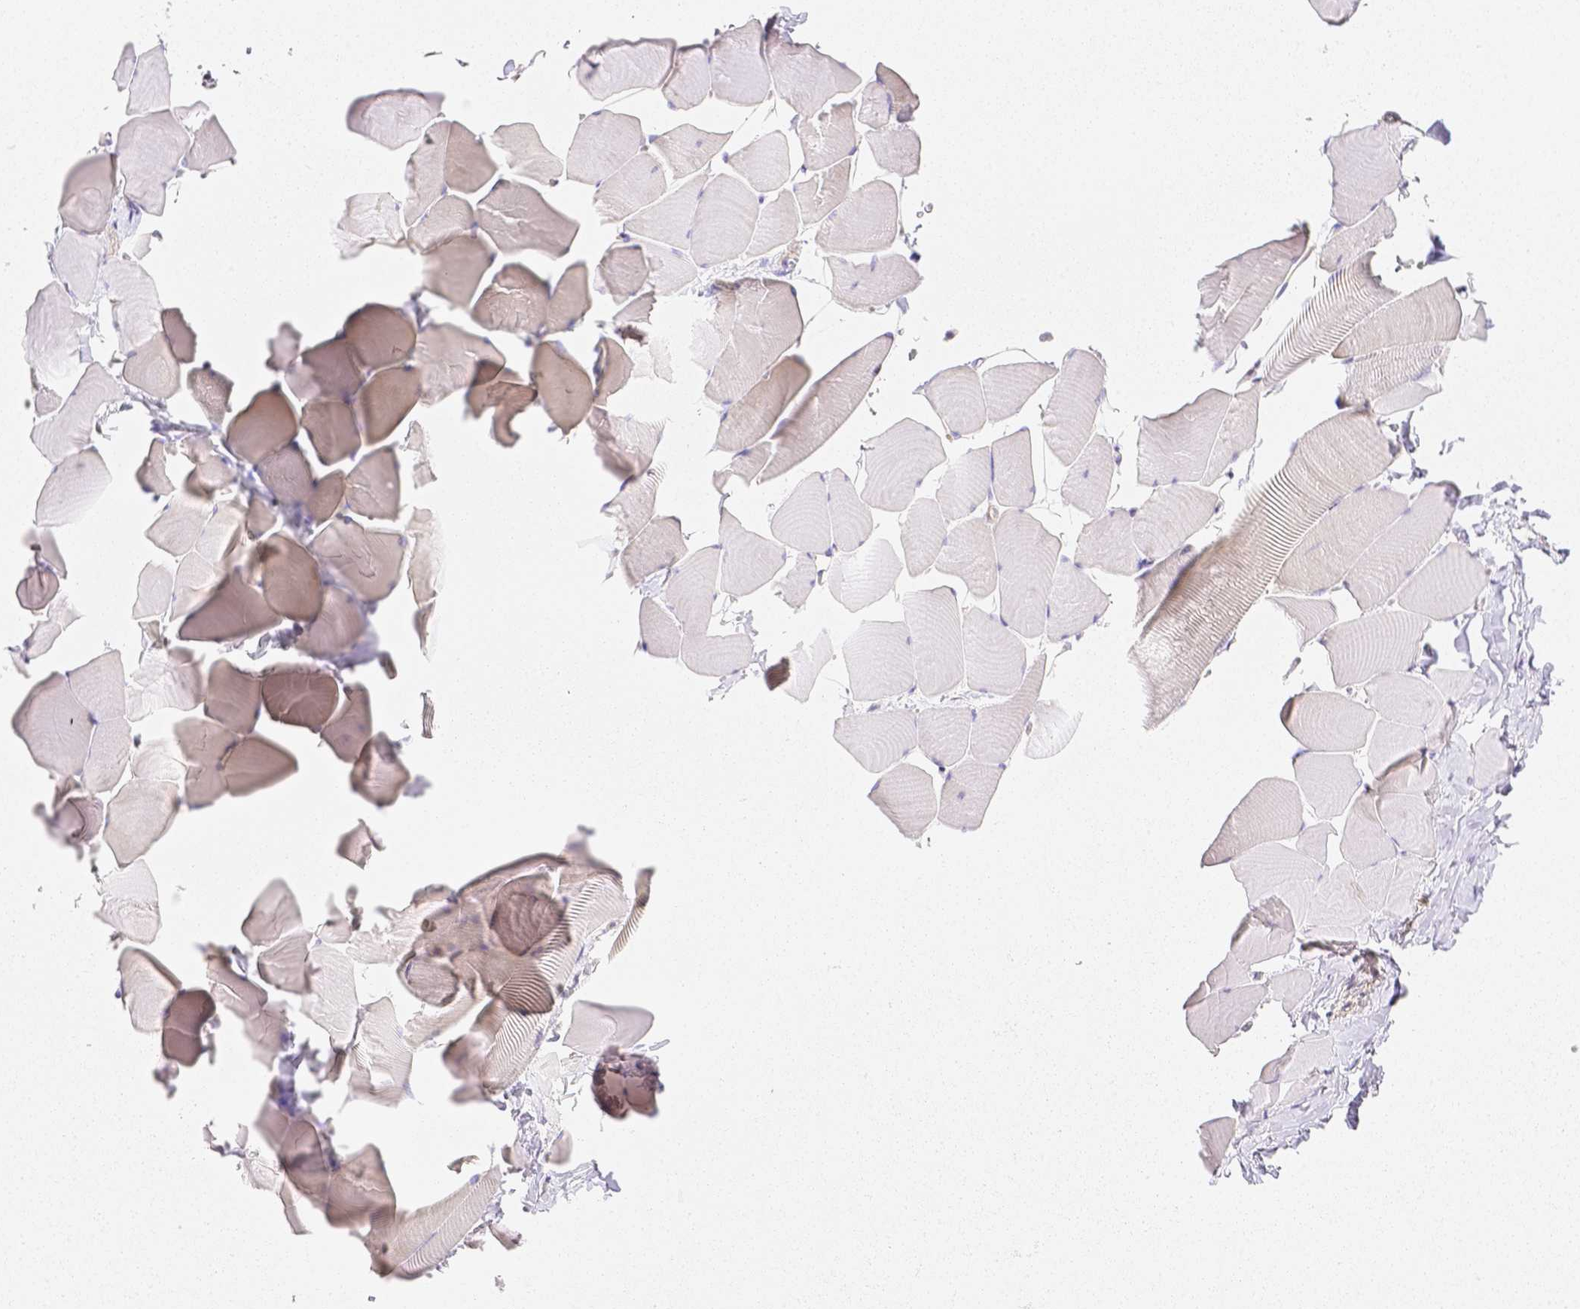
{"staining": {"intensity": "negative", "quantity": "none", "location": "none"}, "tissue": "skeletal muscle", "cell_type": "Myocytes", "image_type": "normal", "snomed": [{"axis": "morphology", "description": "Normal tissue, NOS"}, {"axis": "topography", "description": "Skeletal muscle"}], "caption": "Immunohistochemical staining of unremarkable skeletal muscle exhibits no significant staining in myocytes. Nuclei are stained in blue.", "gene": "ASAH2B", "patient": {"sex": "male", "age": 25}}